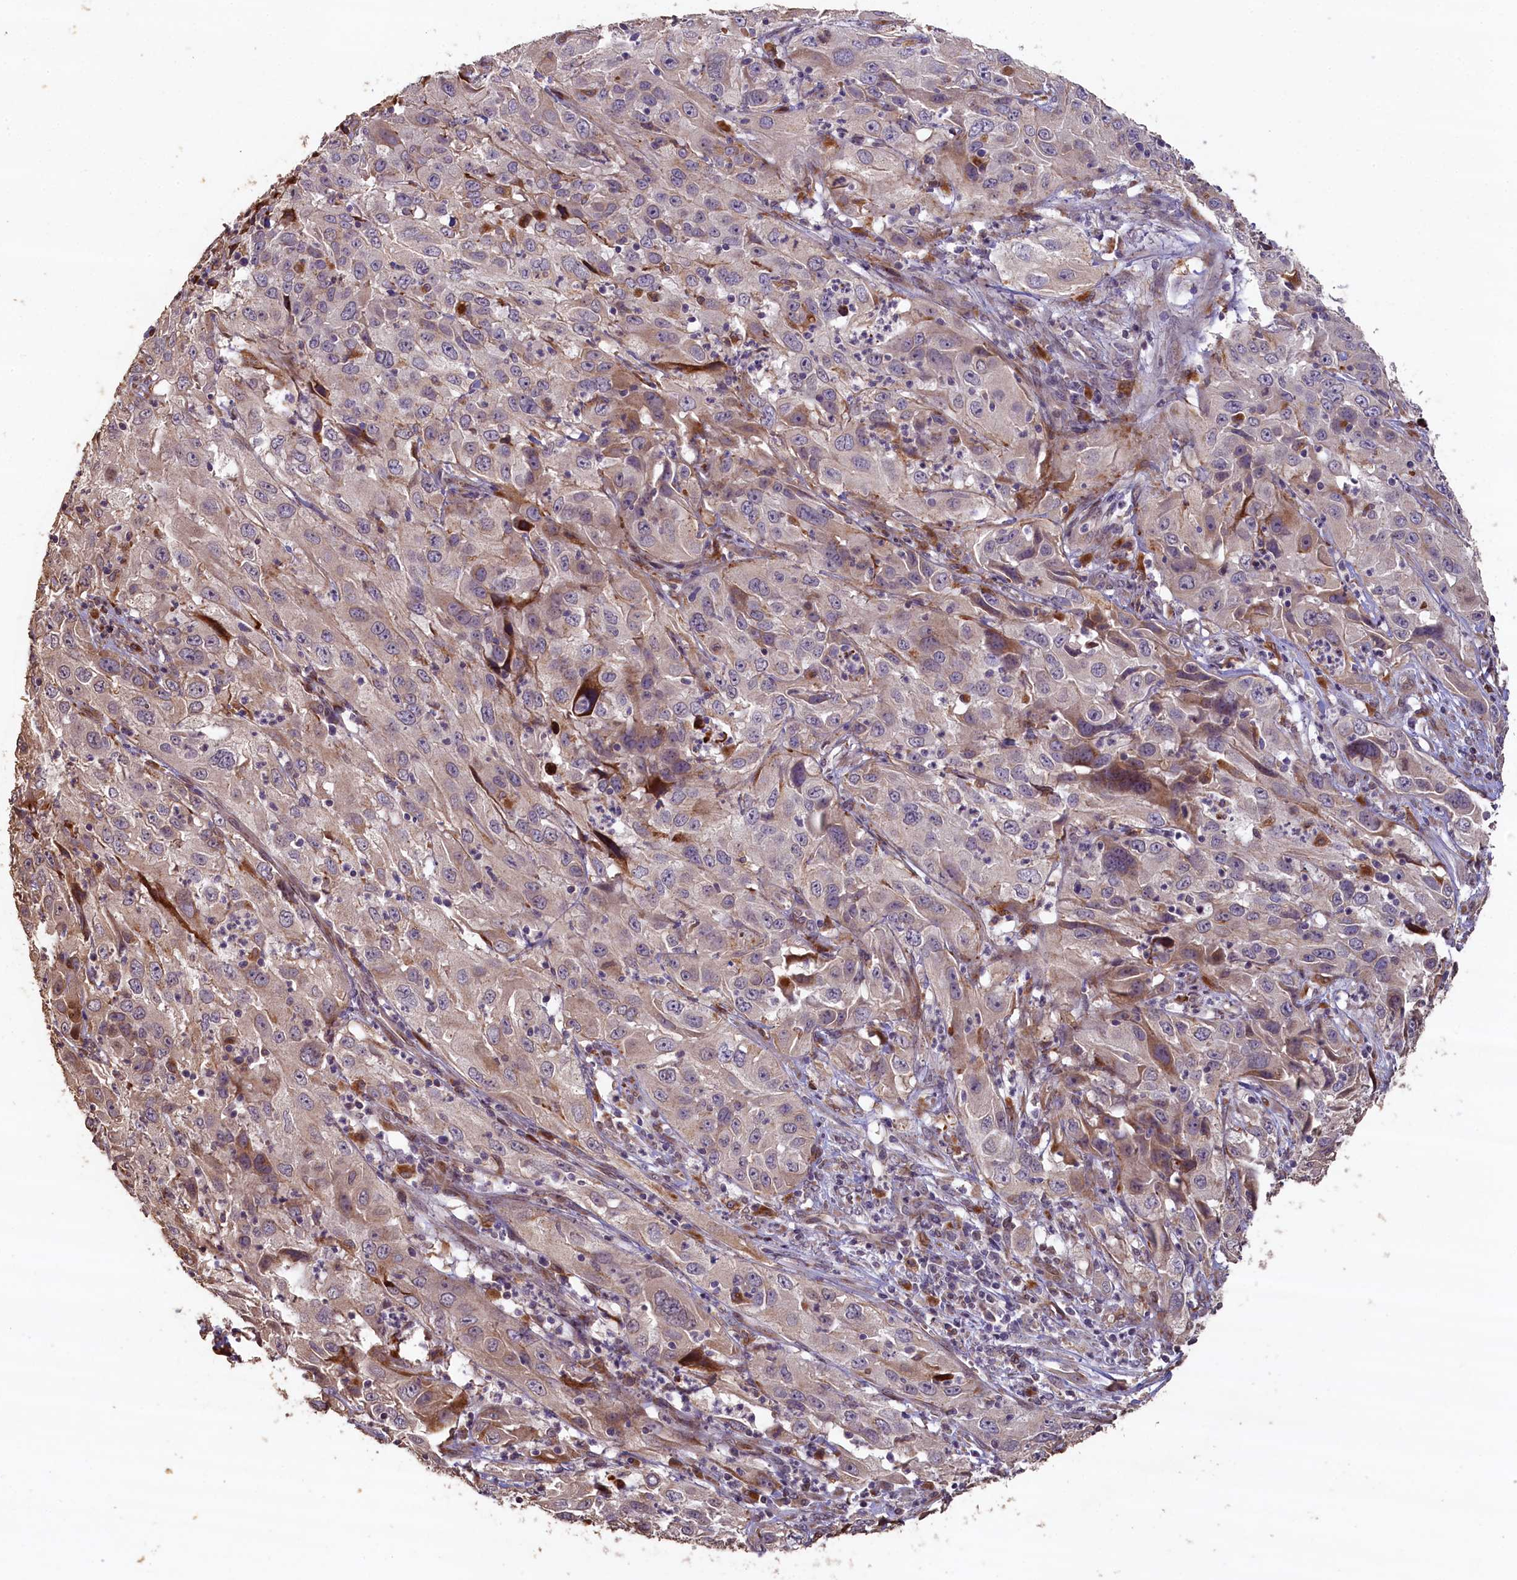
{"staining": {"intensity": "weak", "quantity": "<25%", "location": "cytoplasmic/membranous"}, "tissue": "cervical cancer", "cell_type": "Tumor cells", "image_type": "cancer", "snomed": [{"axis": "morphology", "description": "Squamous cell carcinoma, NOS"}, {"axis": "topography", "description": "Cervix"}], "caption": "This photomicrograph is of squamous cell carcinoma (cervical) stained with IHC to label a protein in brown with the nuclei are counter-stained blue. There is no staining in tumor cells.", "gene": "SLC38A7", "patient": {"sex": "female", "age": 32}}